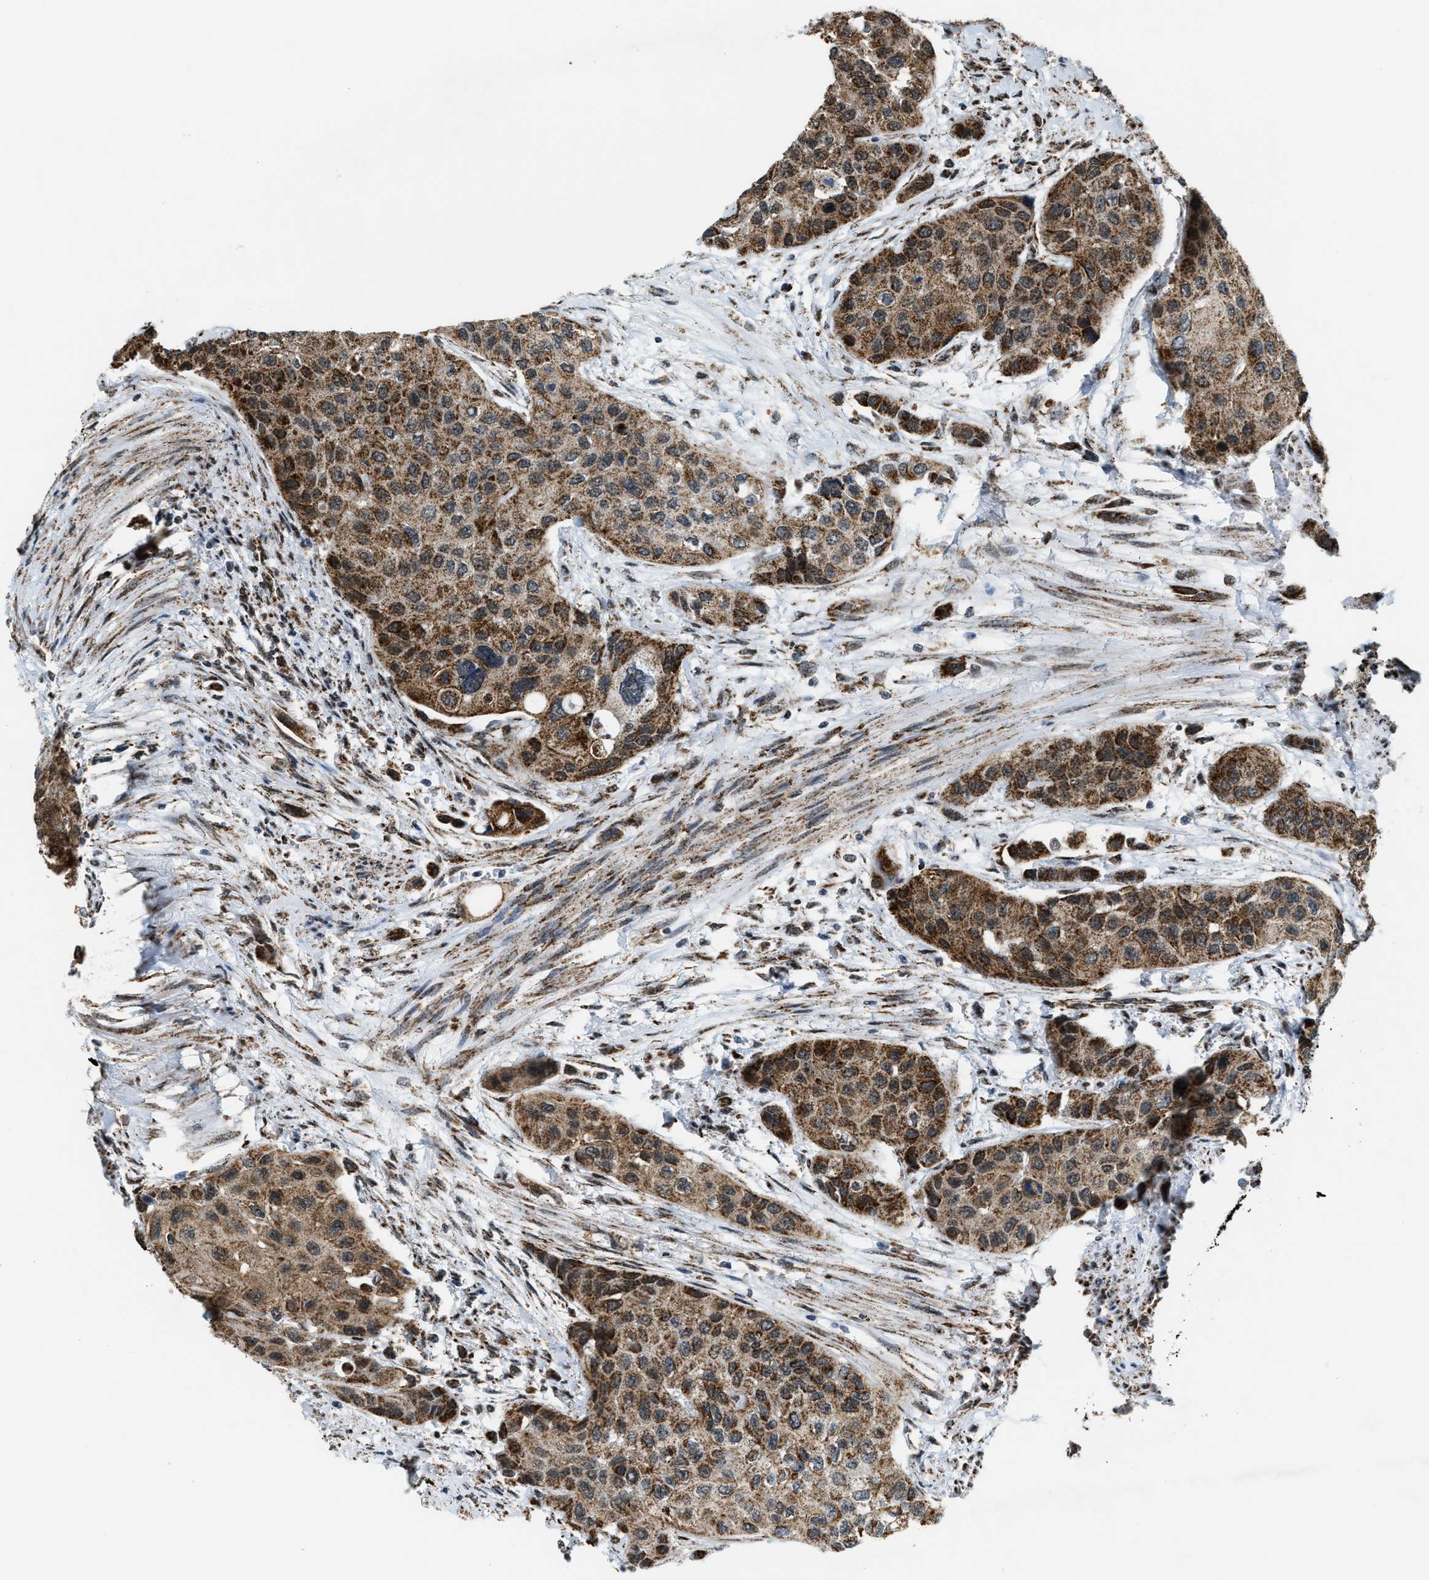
{"staining": {"intensity": "moderate", "quantity": ">75%", "location": "cytoplasmic/membranous"}, "tissue": "urothelial cancer", "cell_type": "Tumor cells", "image_type": "cancer", "snomed": [{"axis": "morphology", "description": "Urothelial carcinoma, High grade"}, {"axis": "topography", "description": "Urinary bladder"}], "caption": "Urothelial cancer stained for a protein (brown) reveals moderate cytoplasmic/membranous positive expression in approximately >75% of tumor cells.", "gene": "HIBADH", "patient": {"sex": "female", "age": 56}}